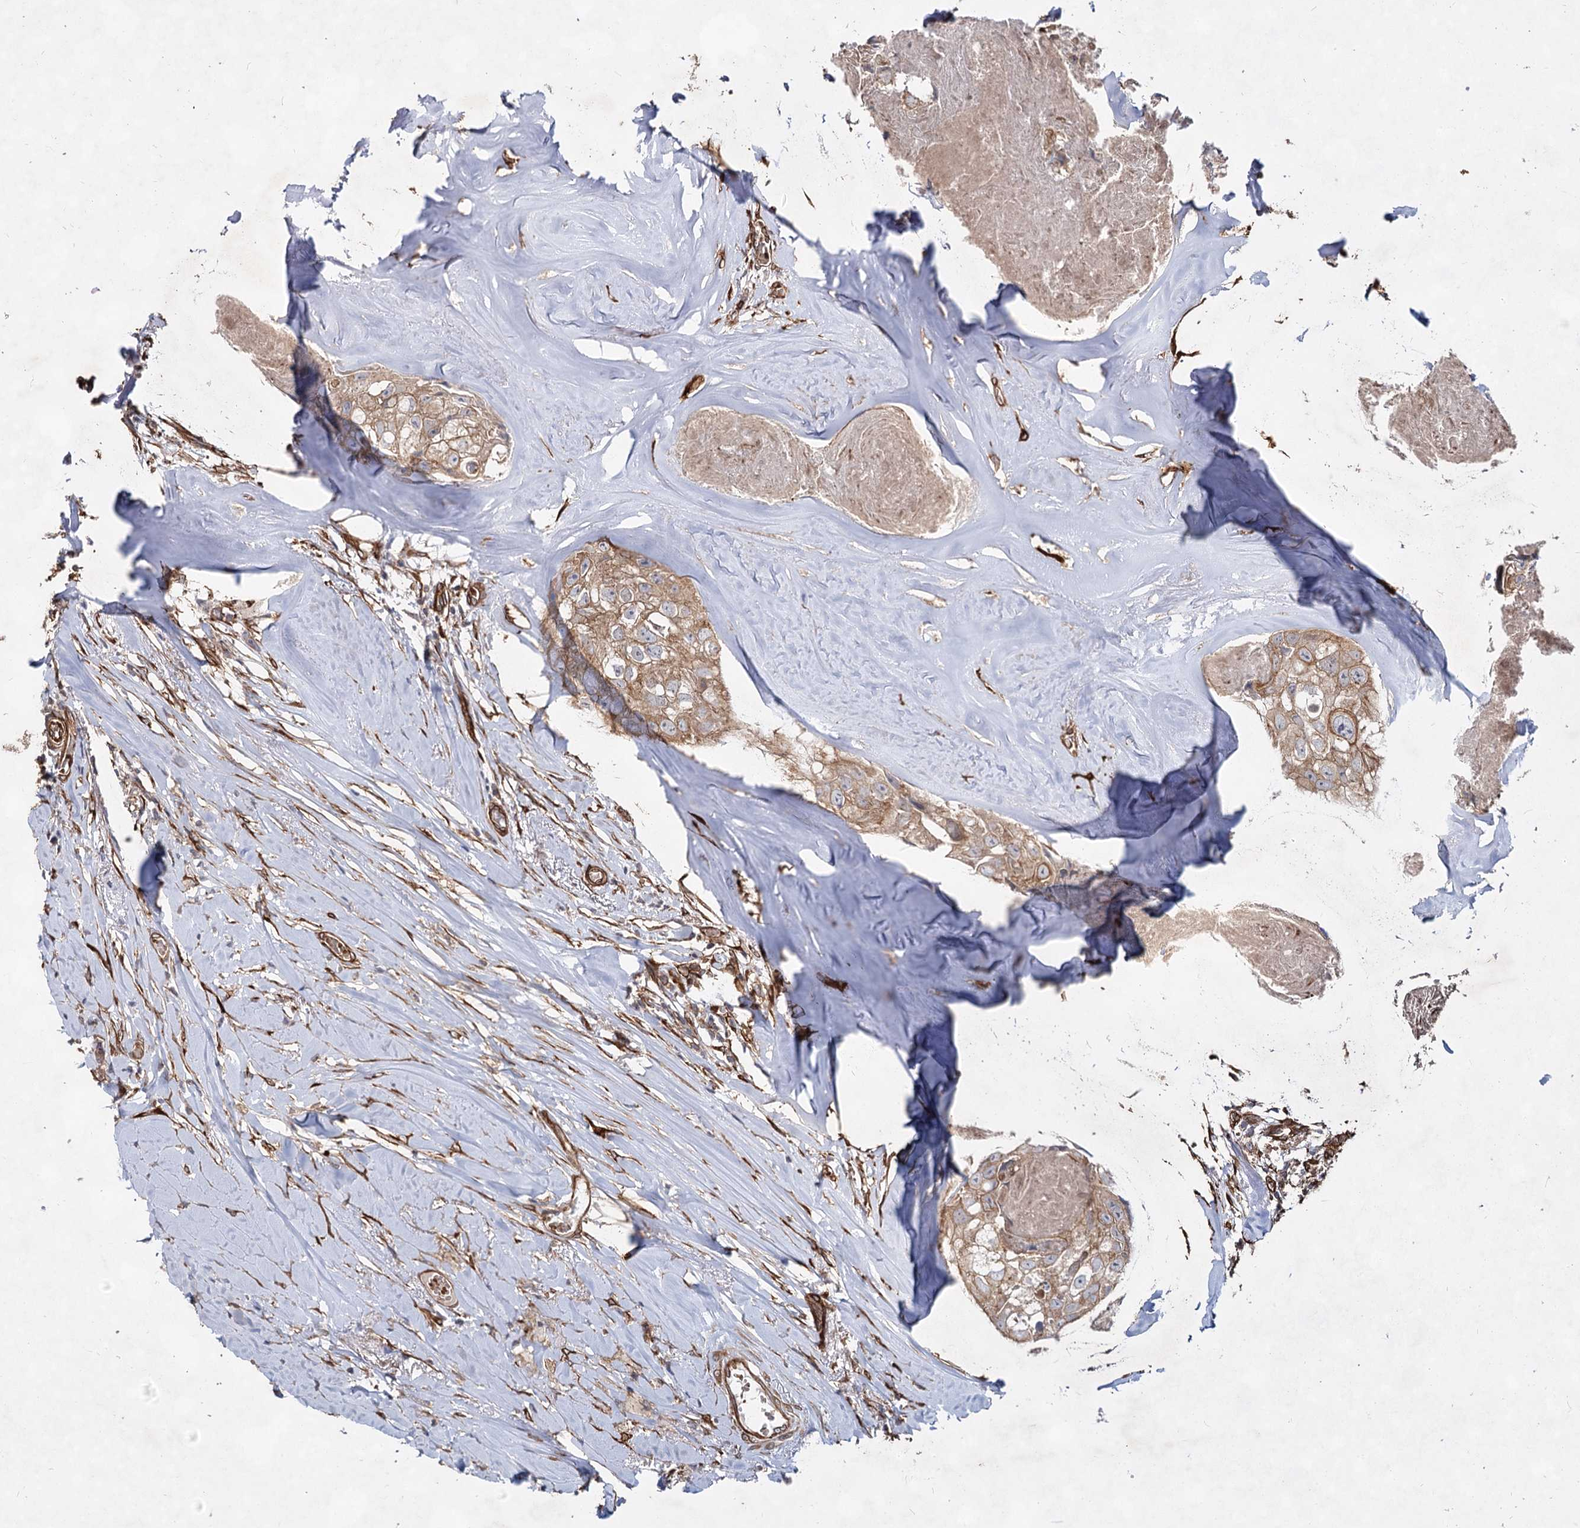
{"staining": {"intensity": "moderate", "quantity": ">75%", "location": "cytoplasmic/membranous"}, "tissue": "head and neck cancer", "cell_type": "Tumor cells", "image_type": "cancer", "snomed": [{"axis": "morphology", "description": "Adenocarcinoma, NOS"}, {"axis": "morphology", "description": "Adenocarcinoma, metastatic, NOS"}, {"axis": "topography", "description": "Head-Neck"}], "caption": "Moderate cytoplasmic/membranous staining is identified in about >75% of tumor cells in head and neck cancer (metastatic adenocarcinoma).", "gene": "IQSEC1", "patient": {"sex": "male", "age": 75}}